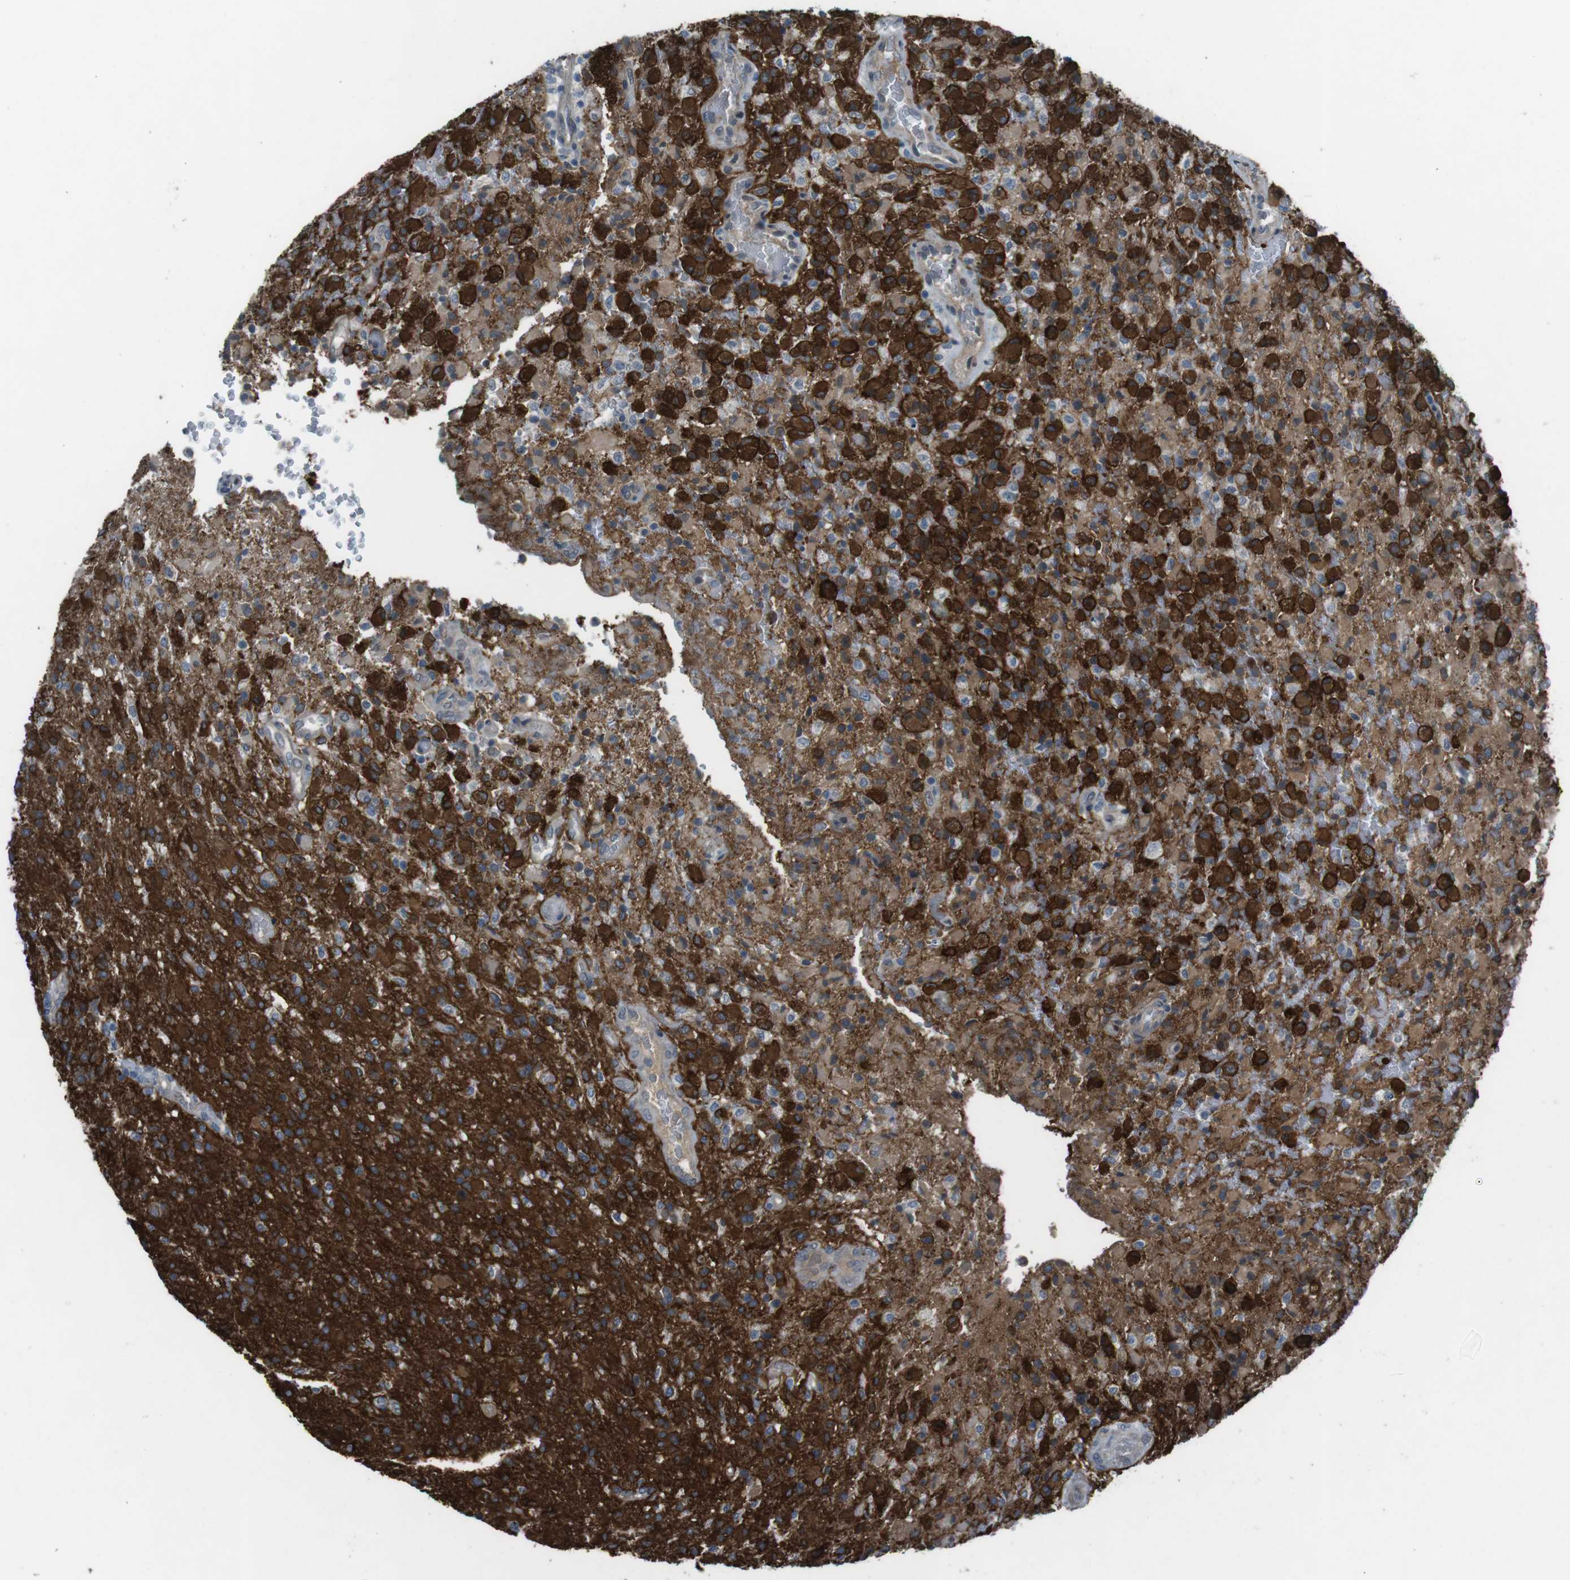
{"staining": {"intensity": "strong", "quantity": ">75%", "location": "cytoplasmic/membranous"}, "tissue": "glioma", "cell_type": "Tumor cells", "image_type": "cancer", "snomed": [{"axis": "morphology", "description": "Glioma, malignant, High grade"}, {"axis": "topography", "description": "Brain"}], "caption": "DAB (3,3'-diaminobenzidine) immunohistochemical staining of glioma reveals strong cytoplasmic/membranous protein staining in about >75% of tumor cells.", "gene": "ANK2", "patient": {"sex": "male", "age": 71}}